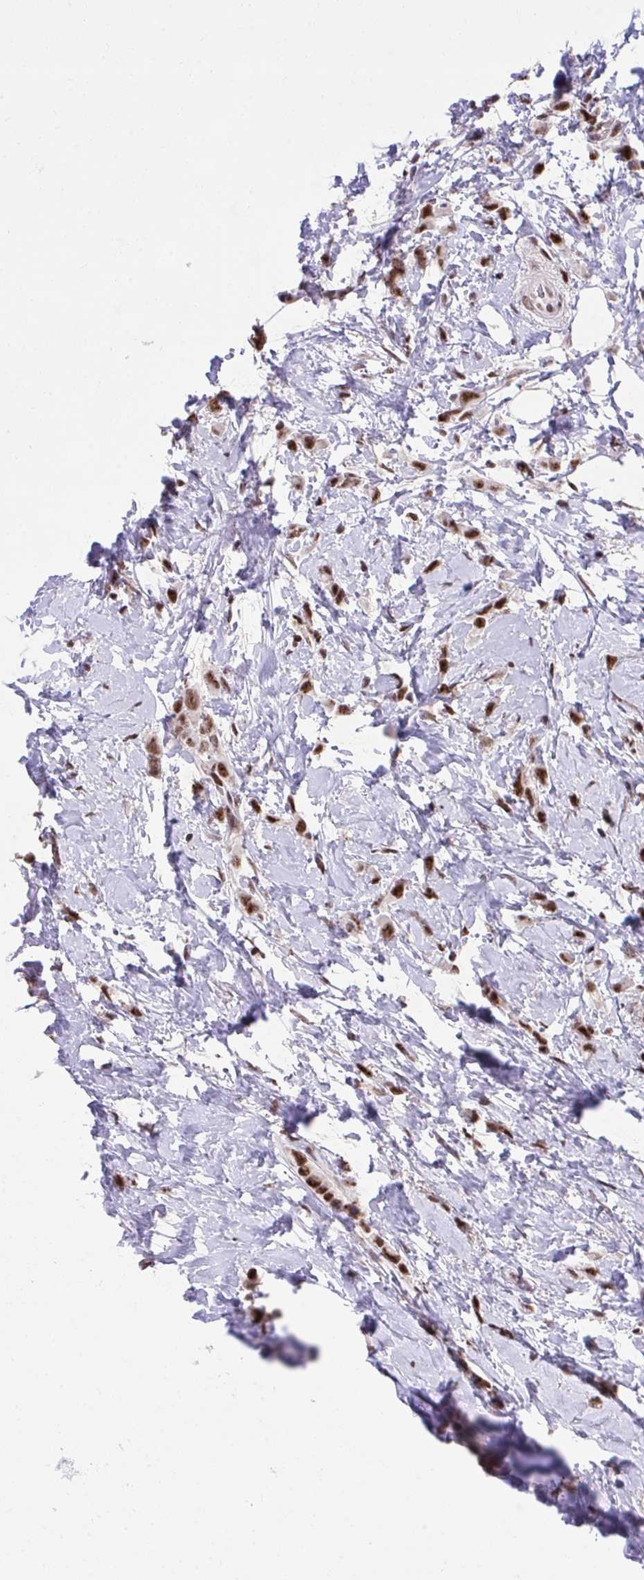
{"staining": {"intensity": "strong", "quantity": ">75%", "location": "nuclear"}, "tissue": "breast cancer", "cell_type": "Tumor cells", "image_type": "cancer", "snomed": [{"axis": "morphology", "description": "Lobular carcinoma"}, {"axis": "topography", "description": "Breast"}], "caption": "A high-resolution micrograph shows IHC staining of breast lobular carcinoma, which displays strong nuclear positivity in about >75% of tumor cells. The staining was performed using DAB (3,3'-diaminobenzidine) to visualize the protein expression in brown, while the nuclei were stained in blue with hematoxylin (Magnification: 20x).", "gene": "SYNE4", "patient": {"sex": "female", "age": 66}}